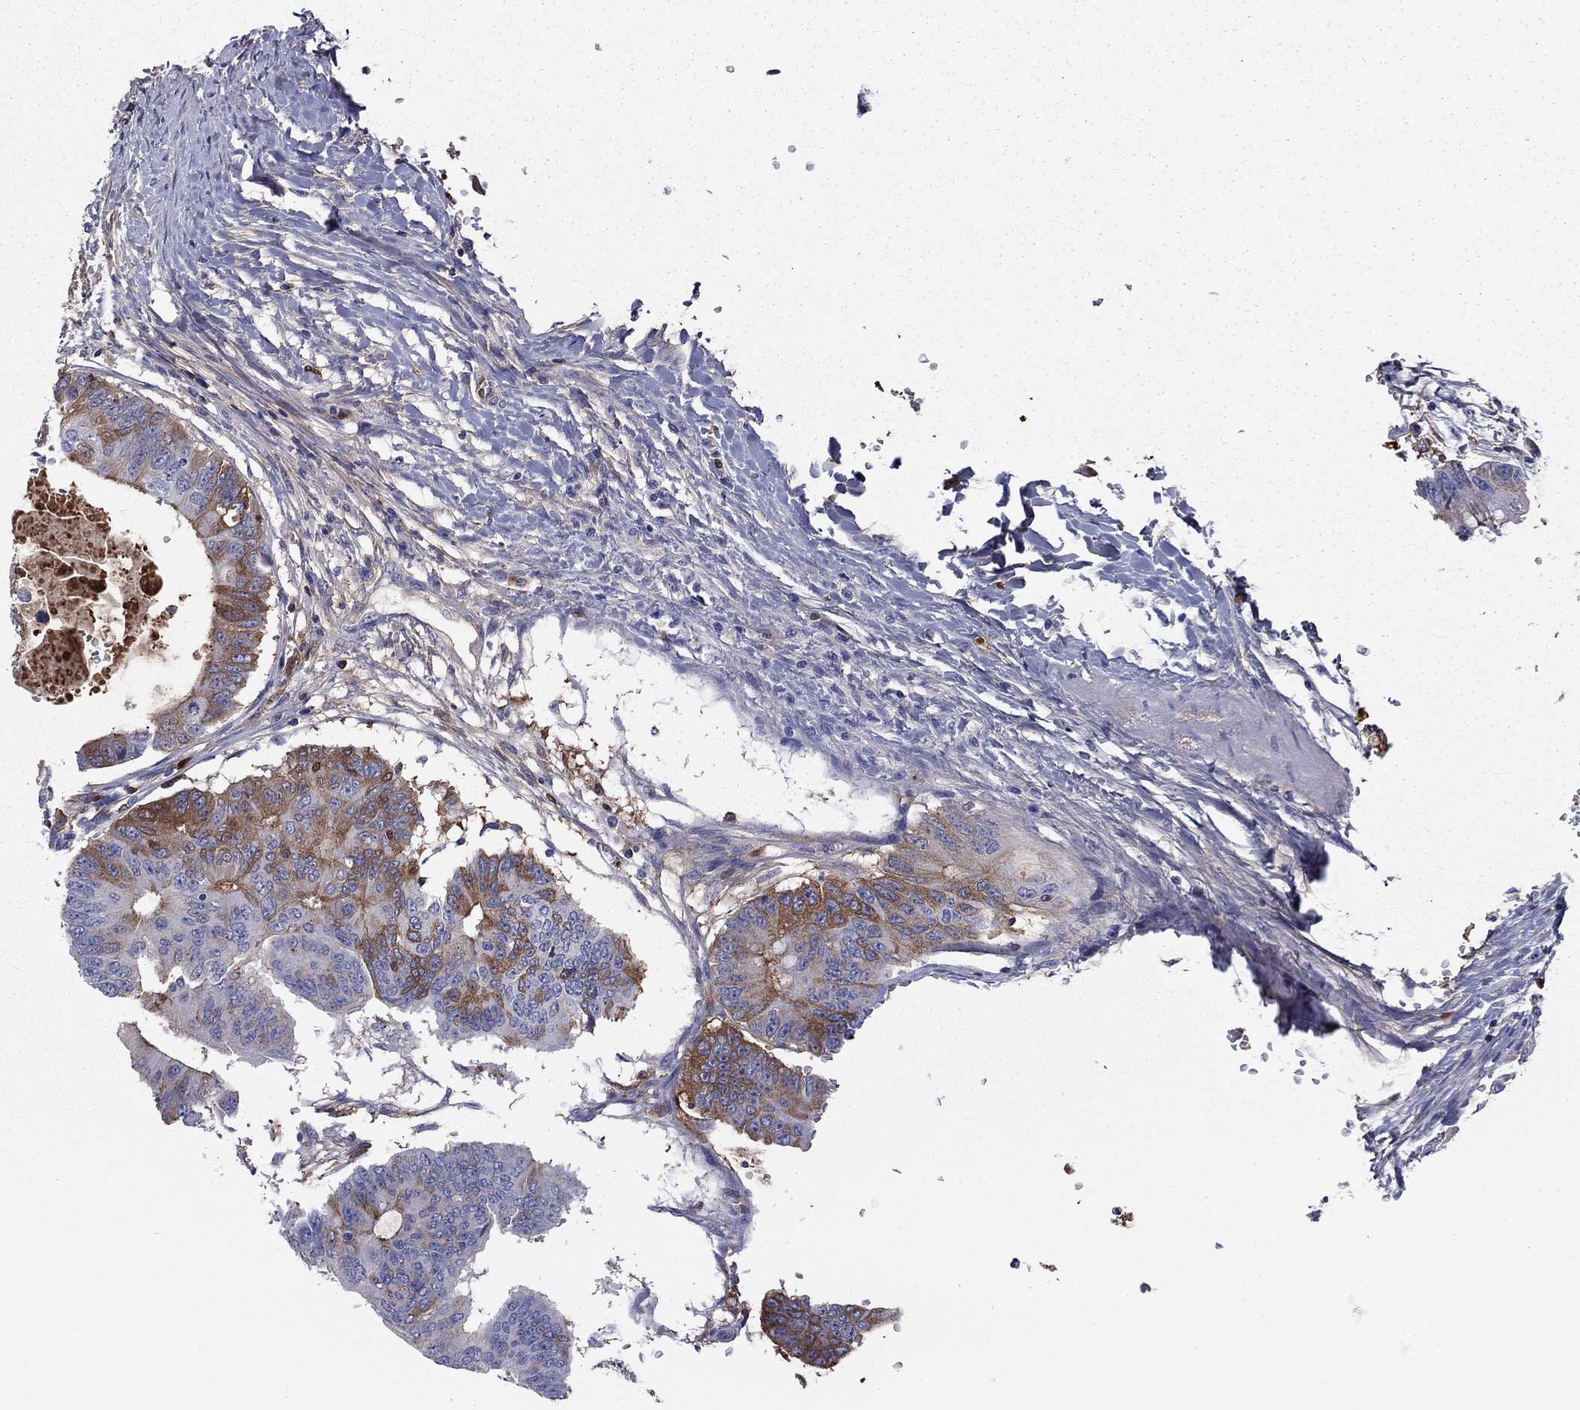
{"staining": {"intensity": "moderate", "quantity": "<25%", "location": "cytoplasmic/membranous"}, "tissue": "colorectal cancer", "cell_type": "Tumor cells", "image_type": "cancer", "snomed": [{"axis": "morphology", "description": "Adenocarcinoma, NOS"}, {"axis": "topography", "description": "Rectum"}], "caption": "Moderate cytoplasmic/membranous positivity is present in about <25% of tumor cells in adenocarcinoma (colorectal).", "gene": "HPX", "patient": {"sex": "male", "age": 59}}